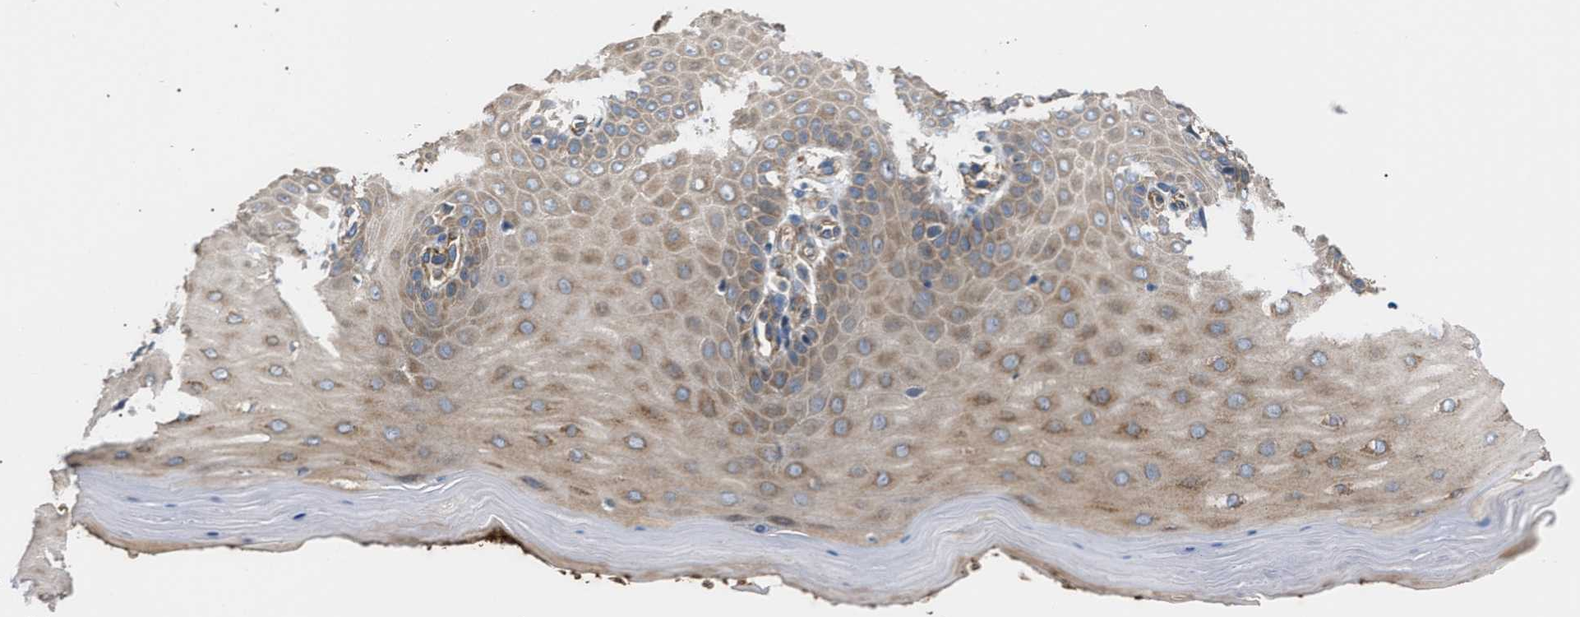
{"staining": {"intensity": "moderate", "quantity": ">75%", "location": "cytoplasmic/membranous"}, "tissue": "cervix", "cell_type": "Glandular cells", "image_type": "normal", "snomed": [{"axis": "morphology", "description": "Normal tissue, NOS"}, {"axis": "topography", "description": "Cervix"}], "caption": "Protein expression analysis of unremarkable cervix displays moderate cytoplasmic/membranous staining in about >75% of glandular cells. Using DAB (3,3'-diaminobenzidine) (brown) and hematoxylin (blue) stains, captured at high magnification using brightfield microscopy.", "gene": "MYO10", "patient": {"sex": "female", "age": 55}}